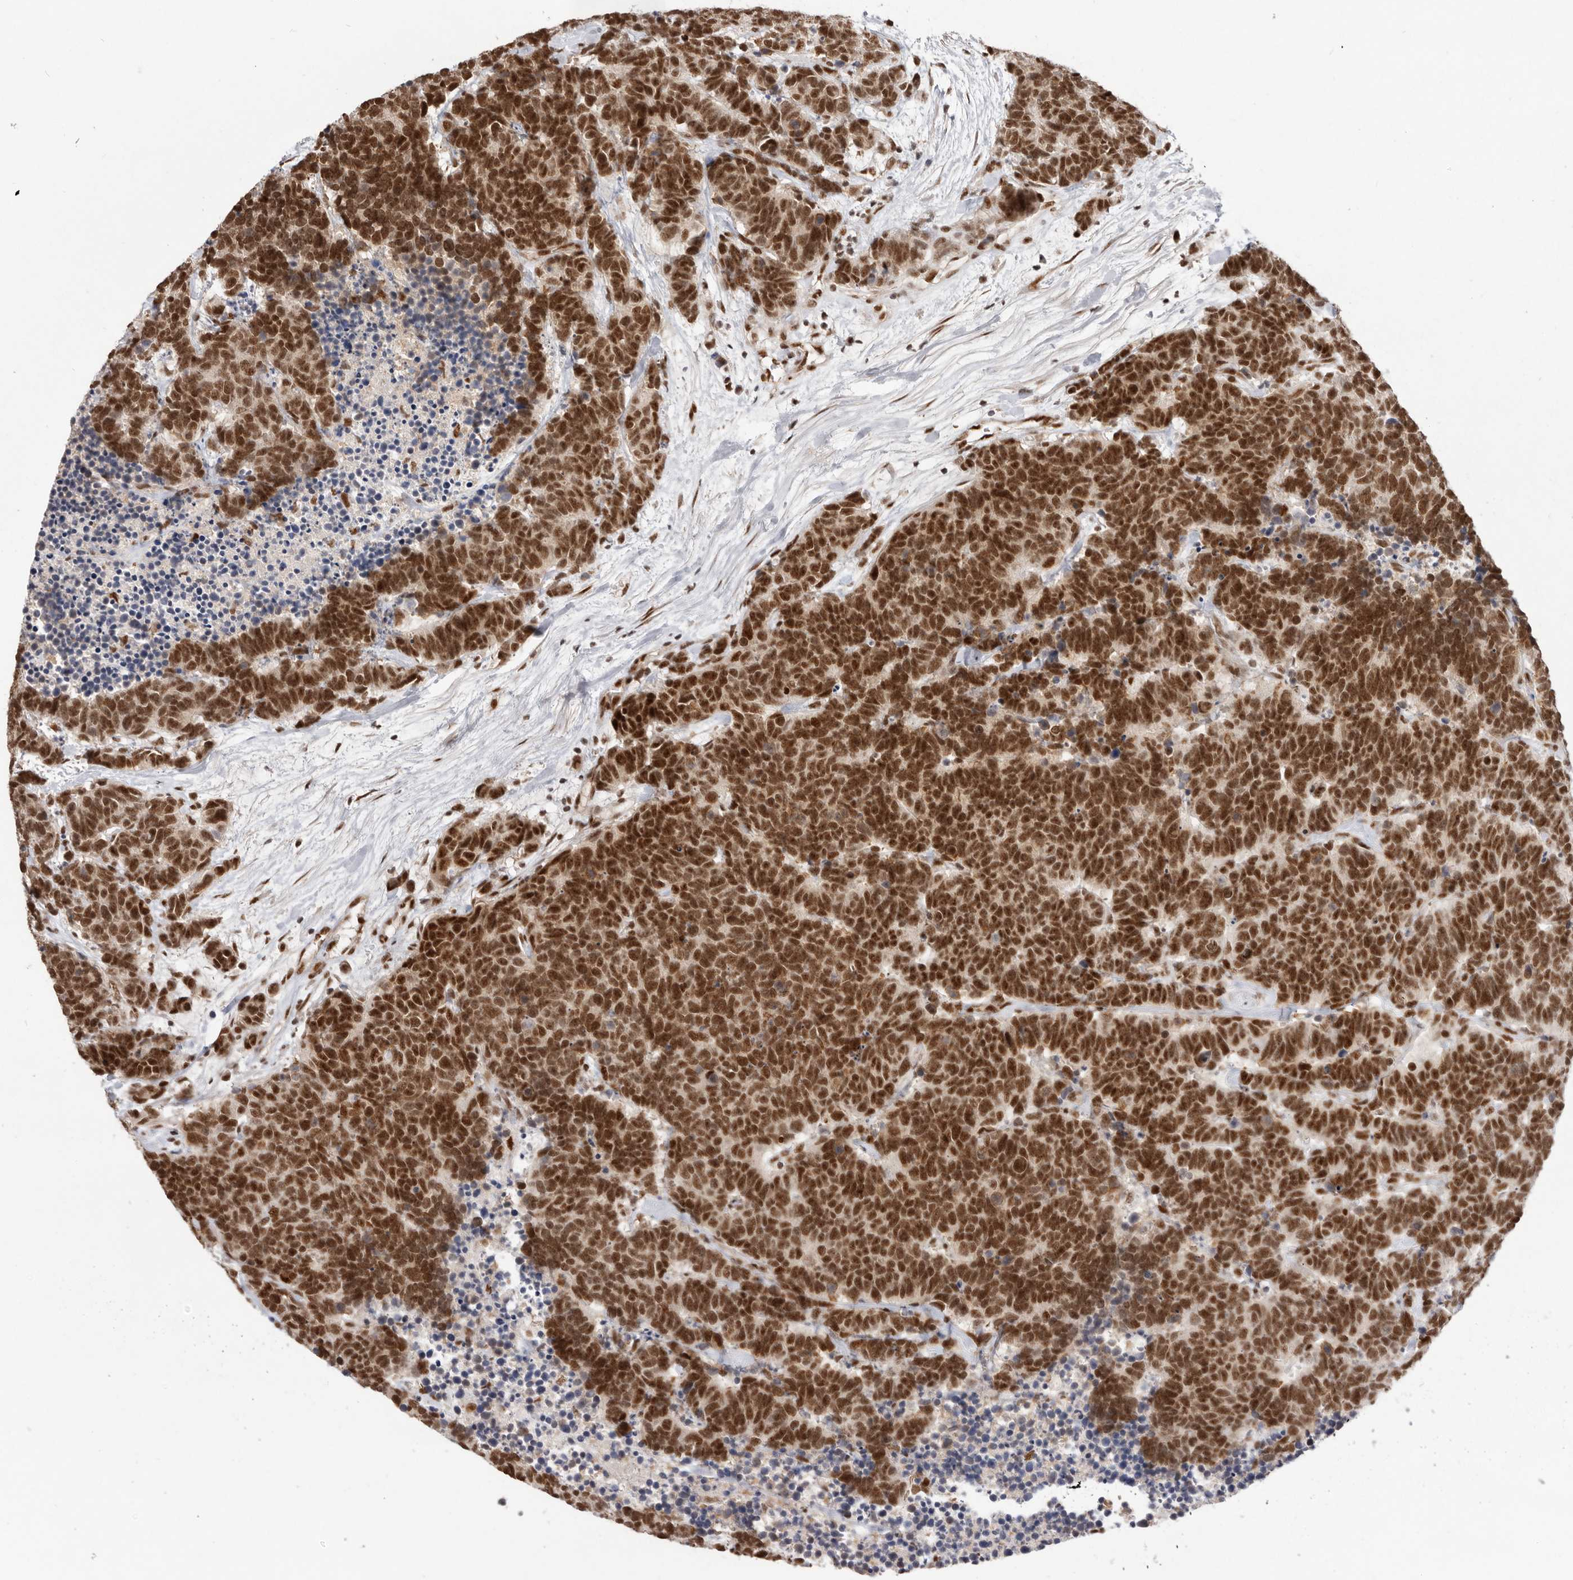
{"staining": {"intensity": "strong", "quantity": ">75%", "location": "nuclear"}, "tissue": "carcinoid", "cell_type": "Tumor cells", "image_type": "cancer", "snomed": [{"axis": "morphology", "description": "Carcinoma, NOS"}, {"axis": "morphology", "description": "Carcinoid, malignant, NOS"}, {"axis": "topography", "description": "Urinary bladder"}], "caption": "This is a histology image of immunohistochemistry (IHC) staining of carcinoid (malignant), which shows strong expression in the nuclear of tumor cells.", "gene": "CHTOP", "patient": {"sex": "male", "age": 57}}